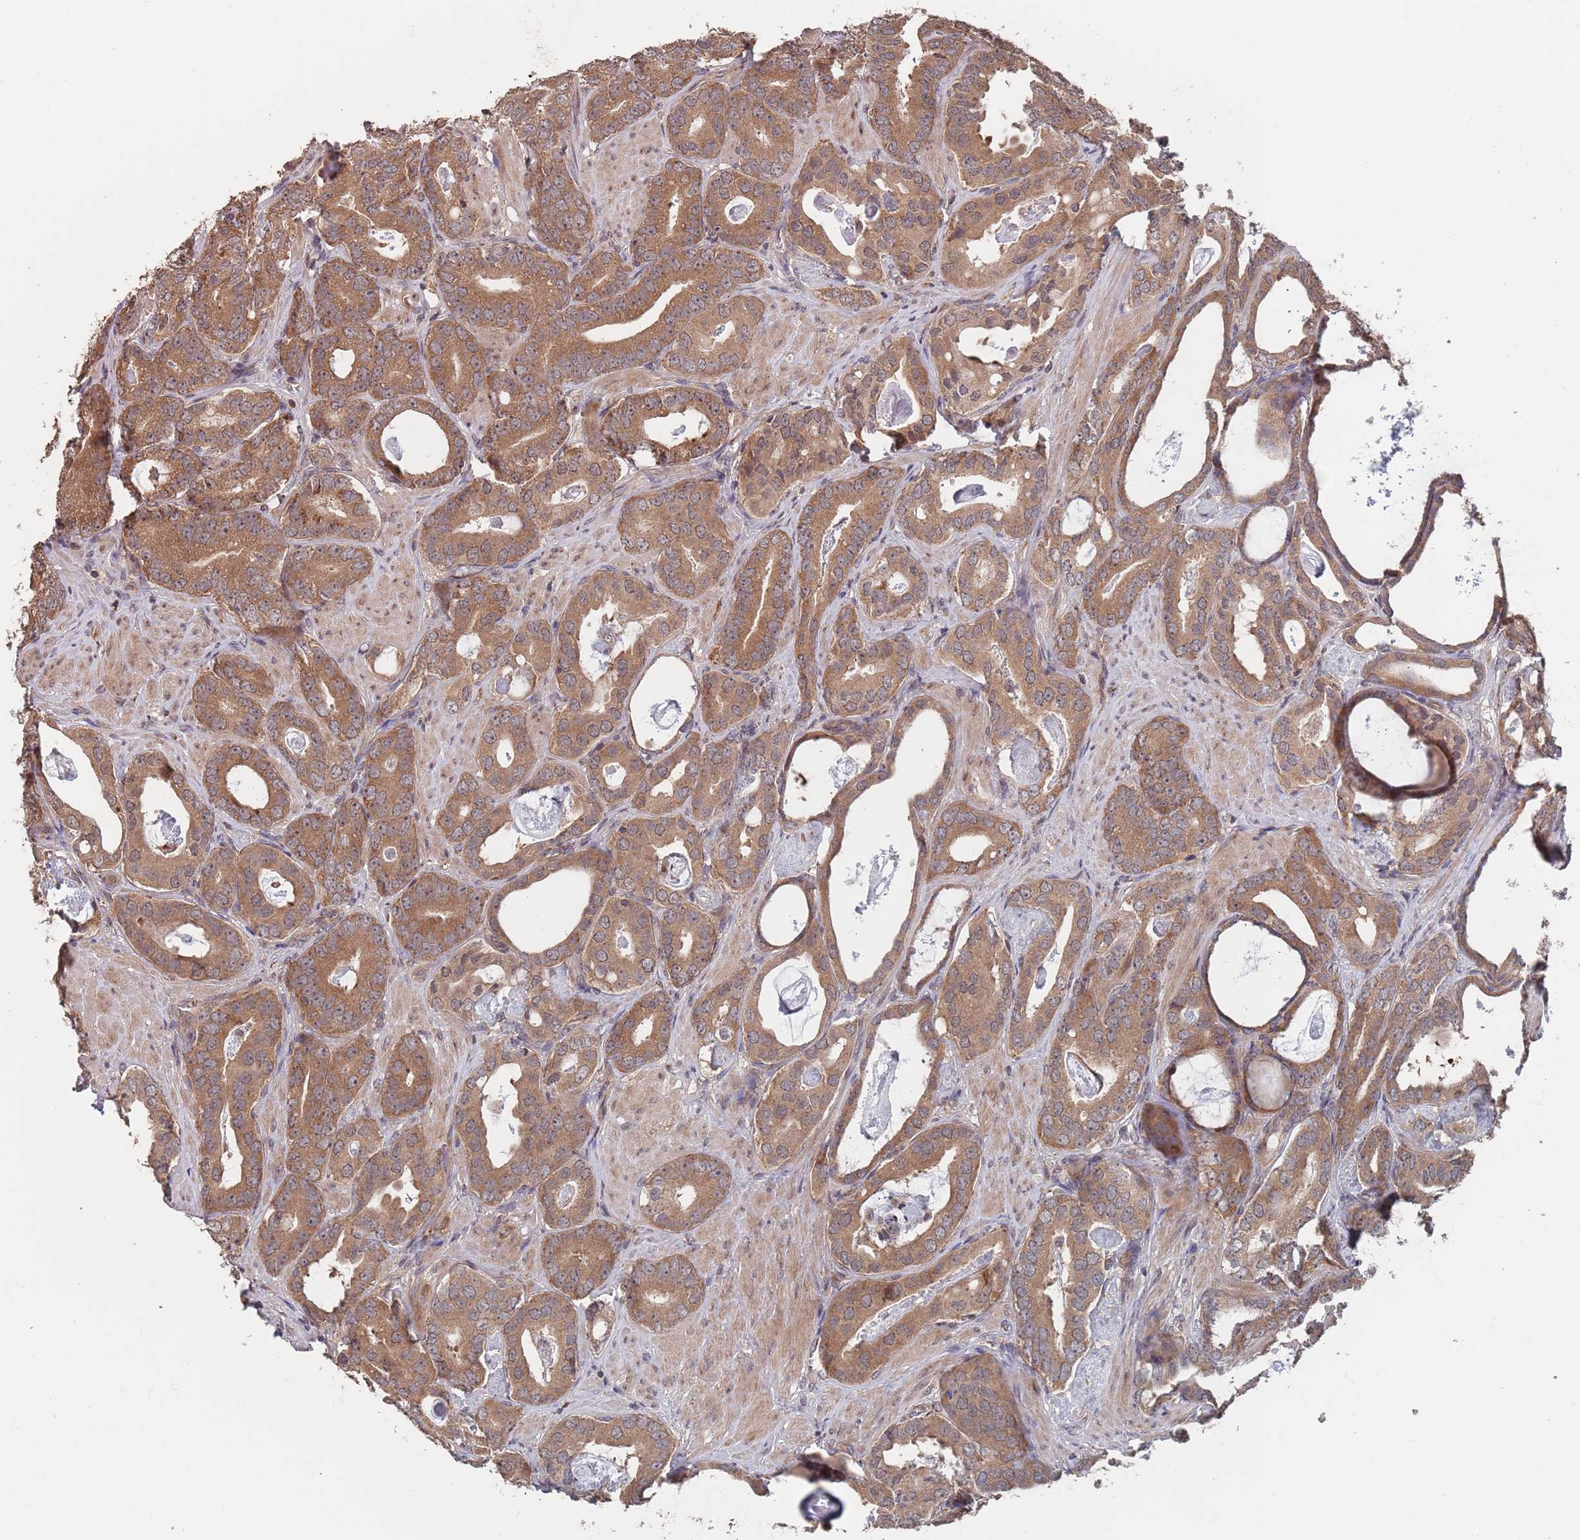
{"staining": {"intensity": "moderate", "quantity": ">75%", "location": "cytoplasmic/membranous"}, "tissue": "prostate cancer", "cell_type": "Tumor cells", "image_type": "cancer", "snomed": [{"axis": "morphology", "description": "Adenocarcinoma, Low grade"}, {"axis": "topography", "description": "Prostate"}], "caption": "DAB (3,3'-diaminobenzidine) immunohistochemical staining of human prostate adenocarcinoma (low-grade) shows moderate cytoplasmic/membranous protein expression in about >75% of tumor cells.", "gene": "UNC45A", "patient": {"sex": "male", "age": 71}}